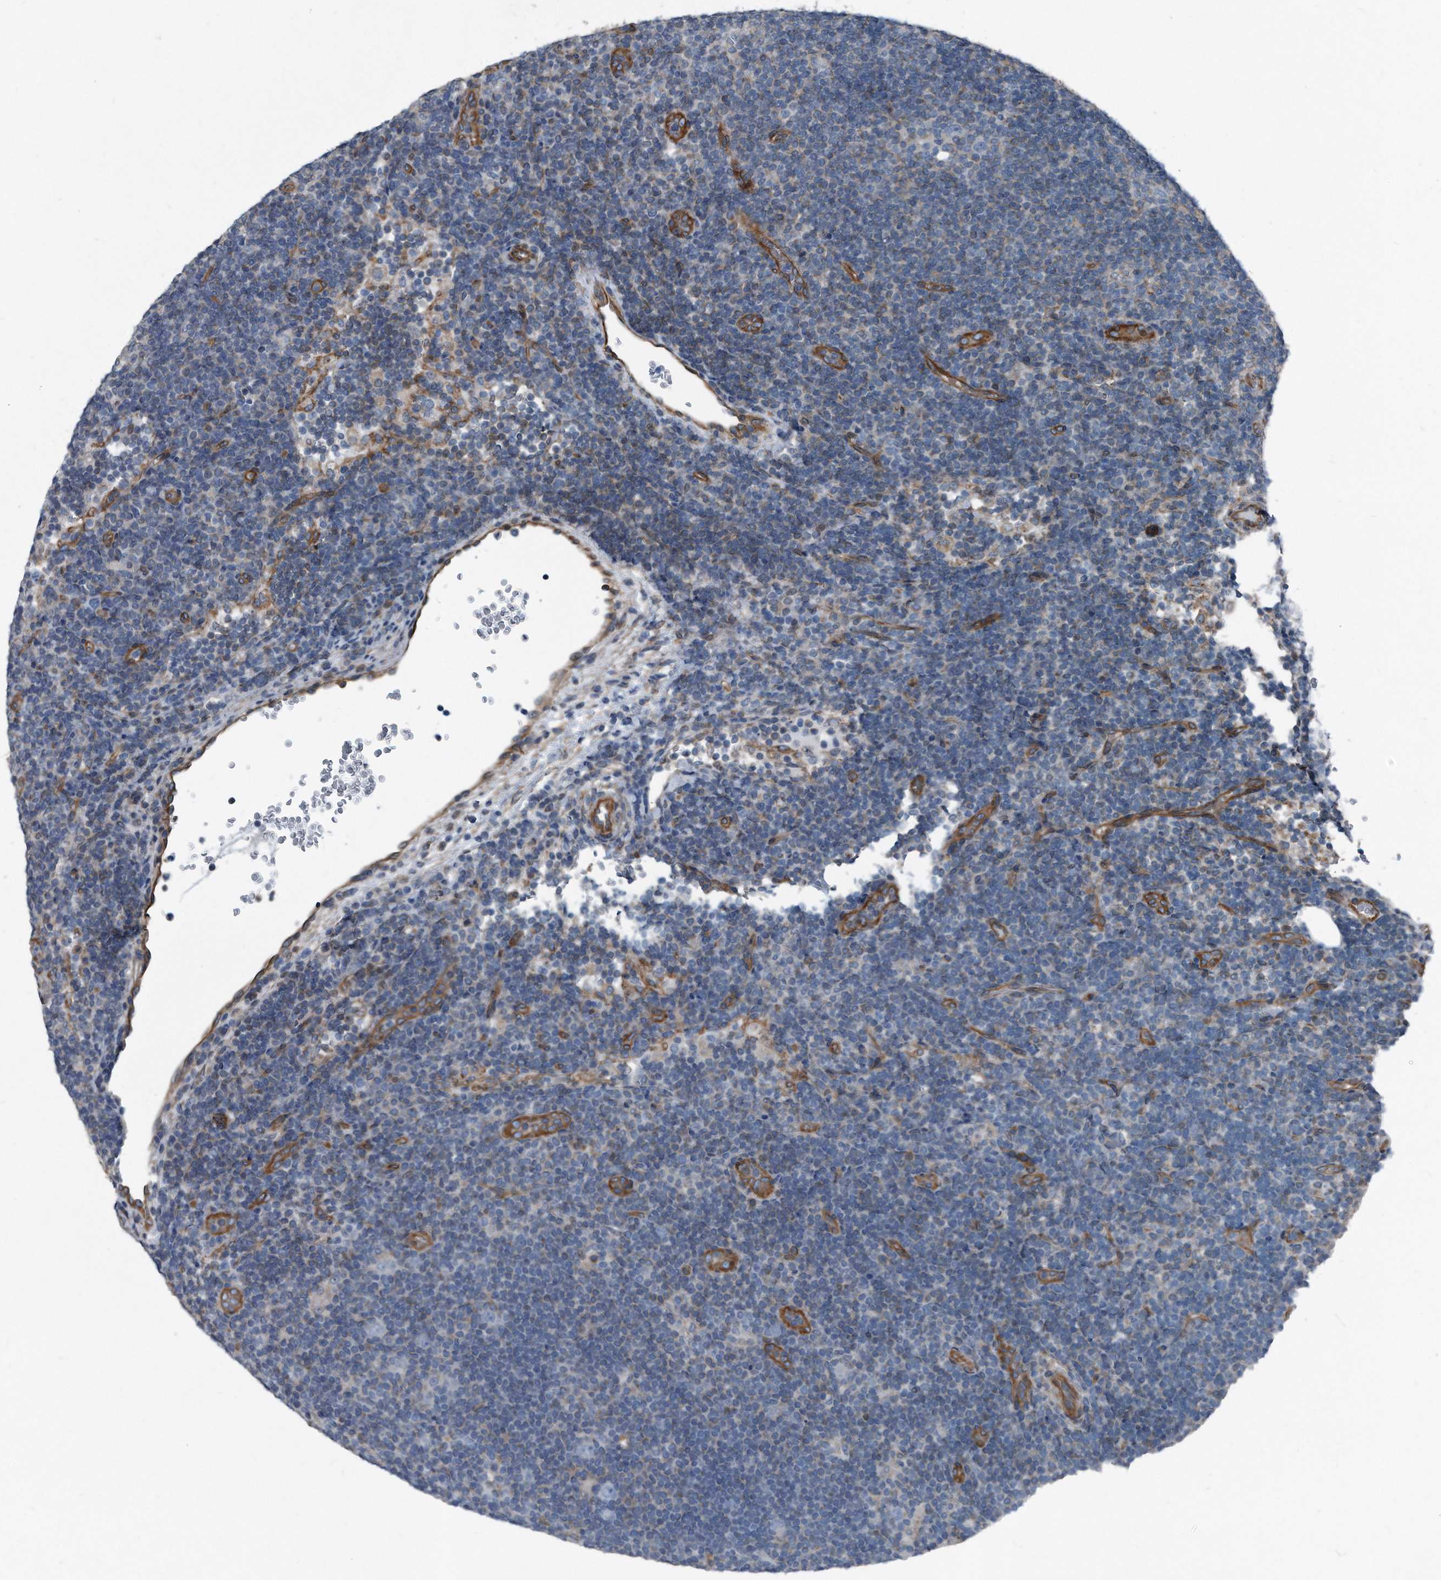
{"staining": {"intensity": "negative", "quantity": "none", "location": "none"}, "tissue": "lymphoma", "cell_type": "Tumor cells", "image_type": "cancer", "snomed": [{"axis": "morphology", "description": "Hodgkin's disease, NOS"}, {"axis": "topography", "description": "Lymph node"}], "caption": "Immunohistochemistry (IHC) of human lymphoma demonstrates no expression in tumor cells.", "gene": "PLEC", "patient": {"sex": "female", "age": 57}}